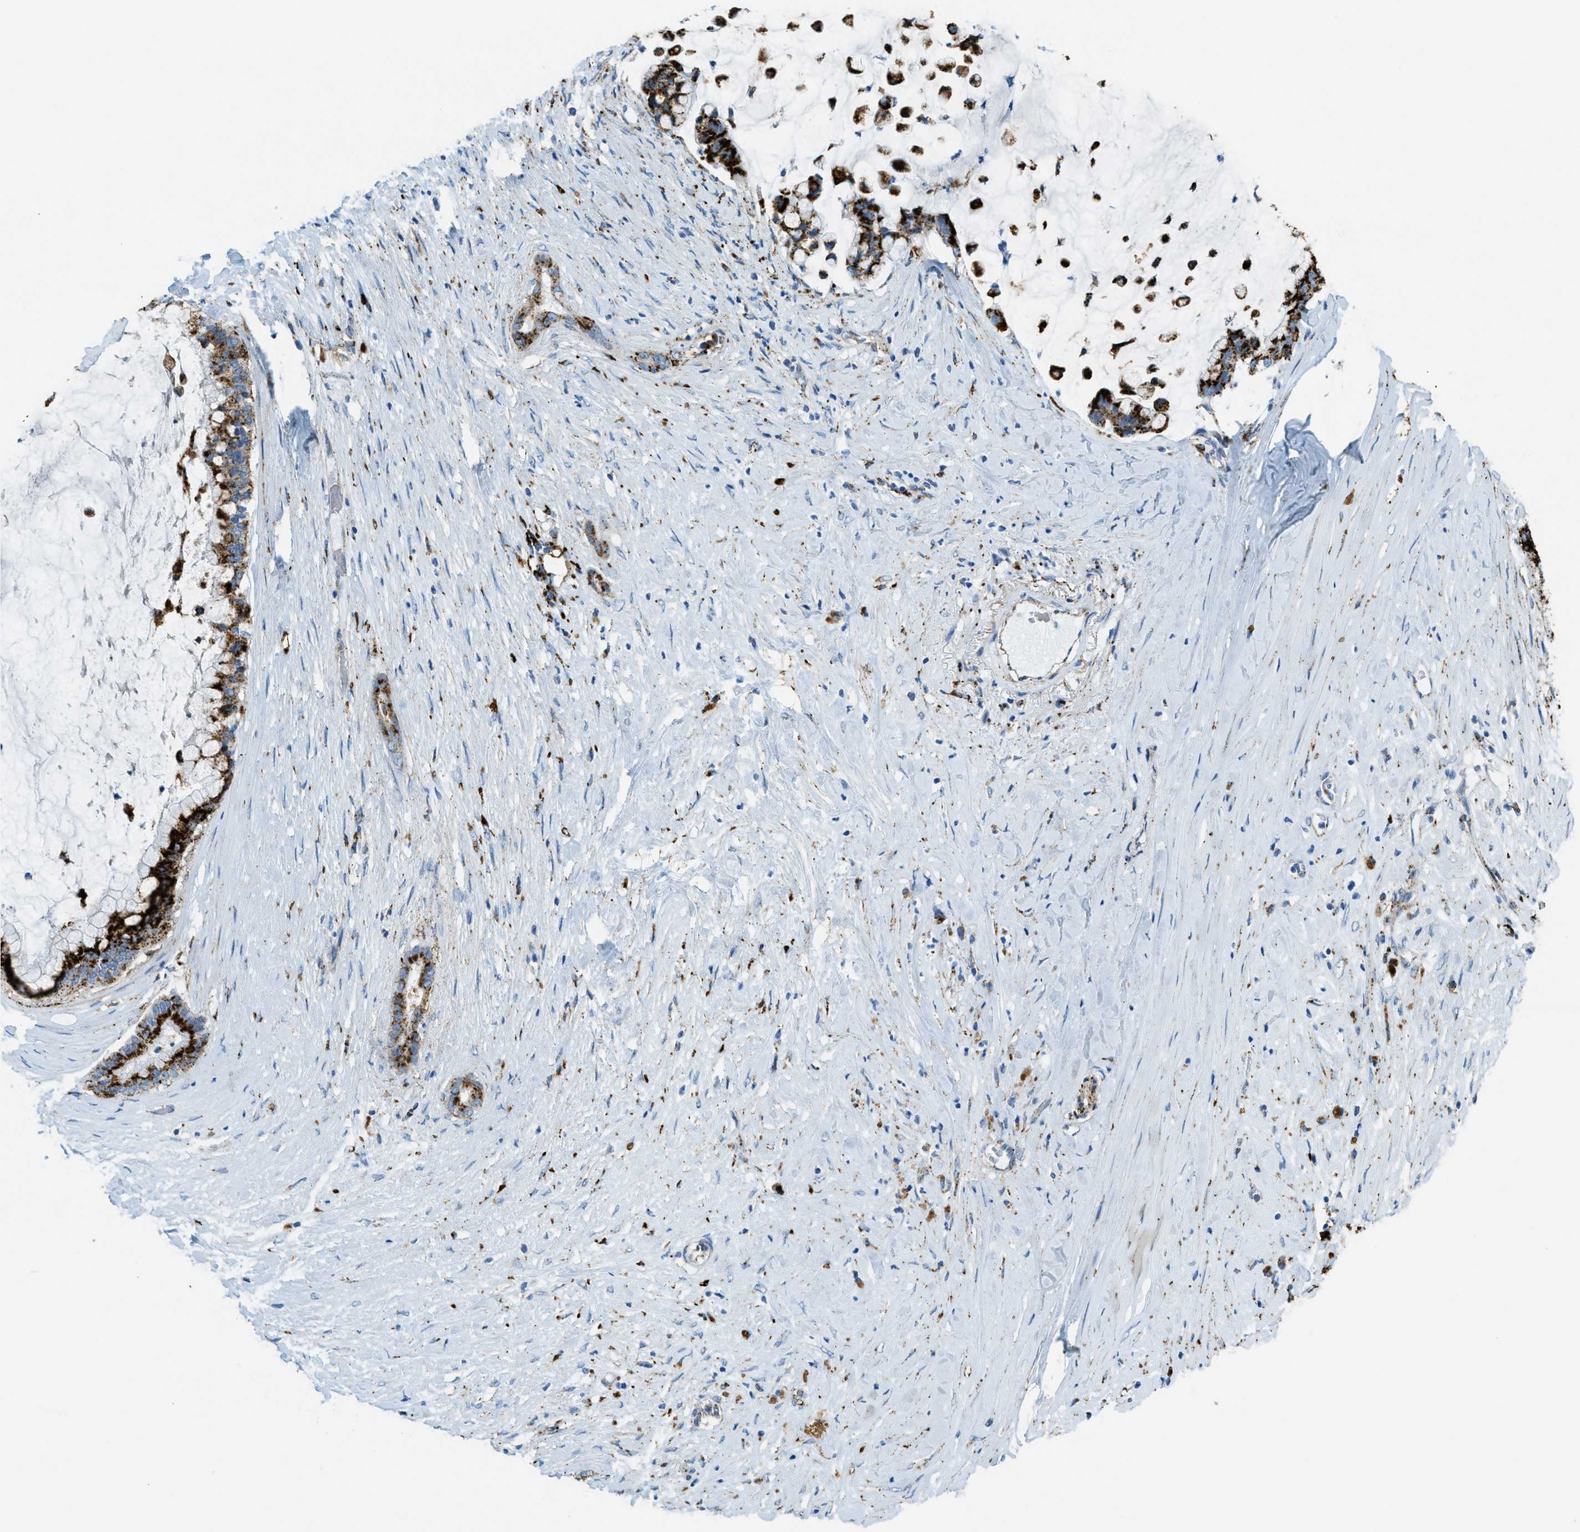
{"staining": {"intensity": "strong", "quantity": ">75%", "location": "cytoplasmic/membranous"}, "tissue": "pancreatic cancer", "cell_type": "Tumor cells", "image_type": "cancer", "snomed": [{"axis": "morphology", "description": "Adenocarcinoma, NOS"}, {"axis": "topography", "description": "Pancreas"}], "caption": "A photomicrograph showing strong cytoplasmic/membranous positivity in approximately >75% of tumor cells in adenocarcinoma (pancreatic), as visualized by brown immunohistochemical staining.", "gene": "SCARB2", "patient": {"sex": "male", "age": 41}}